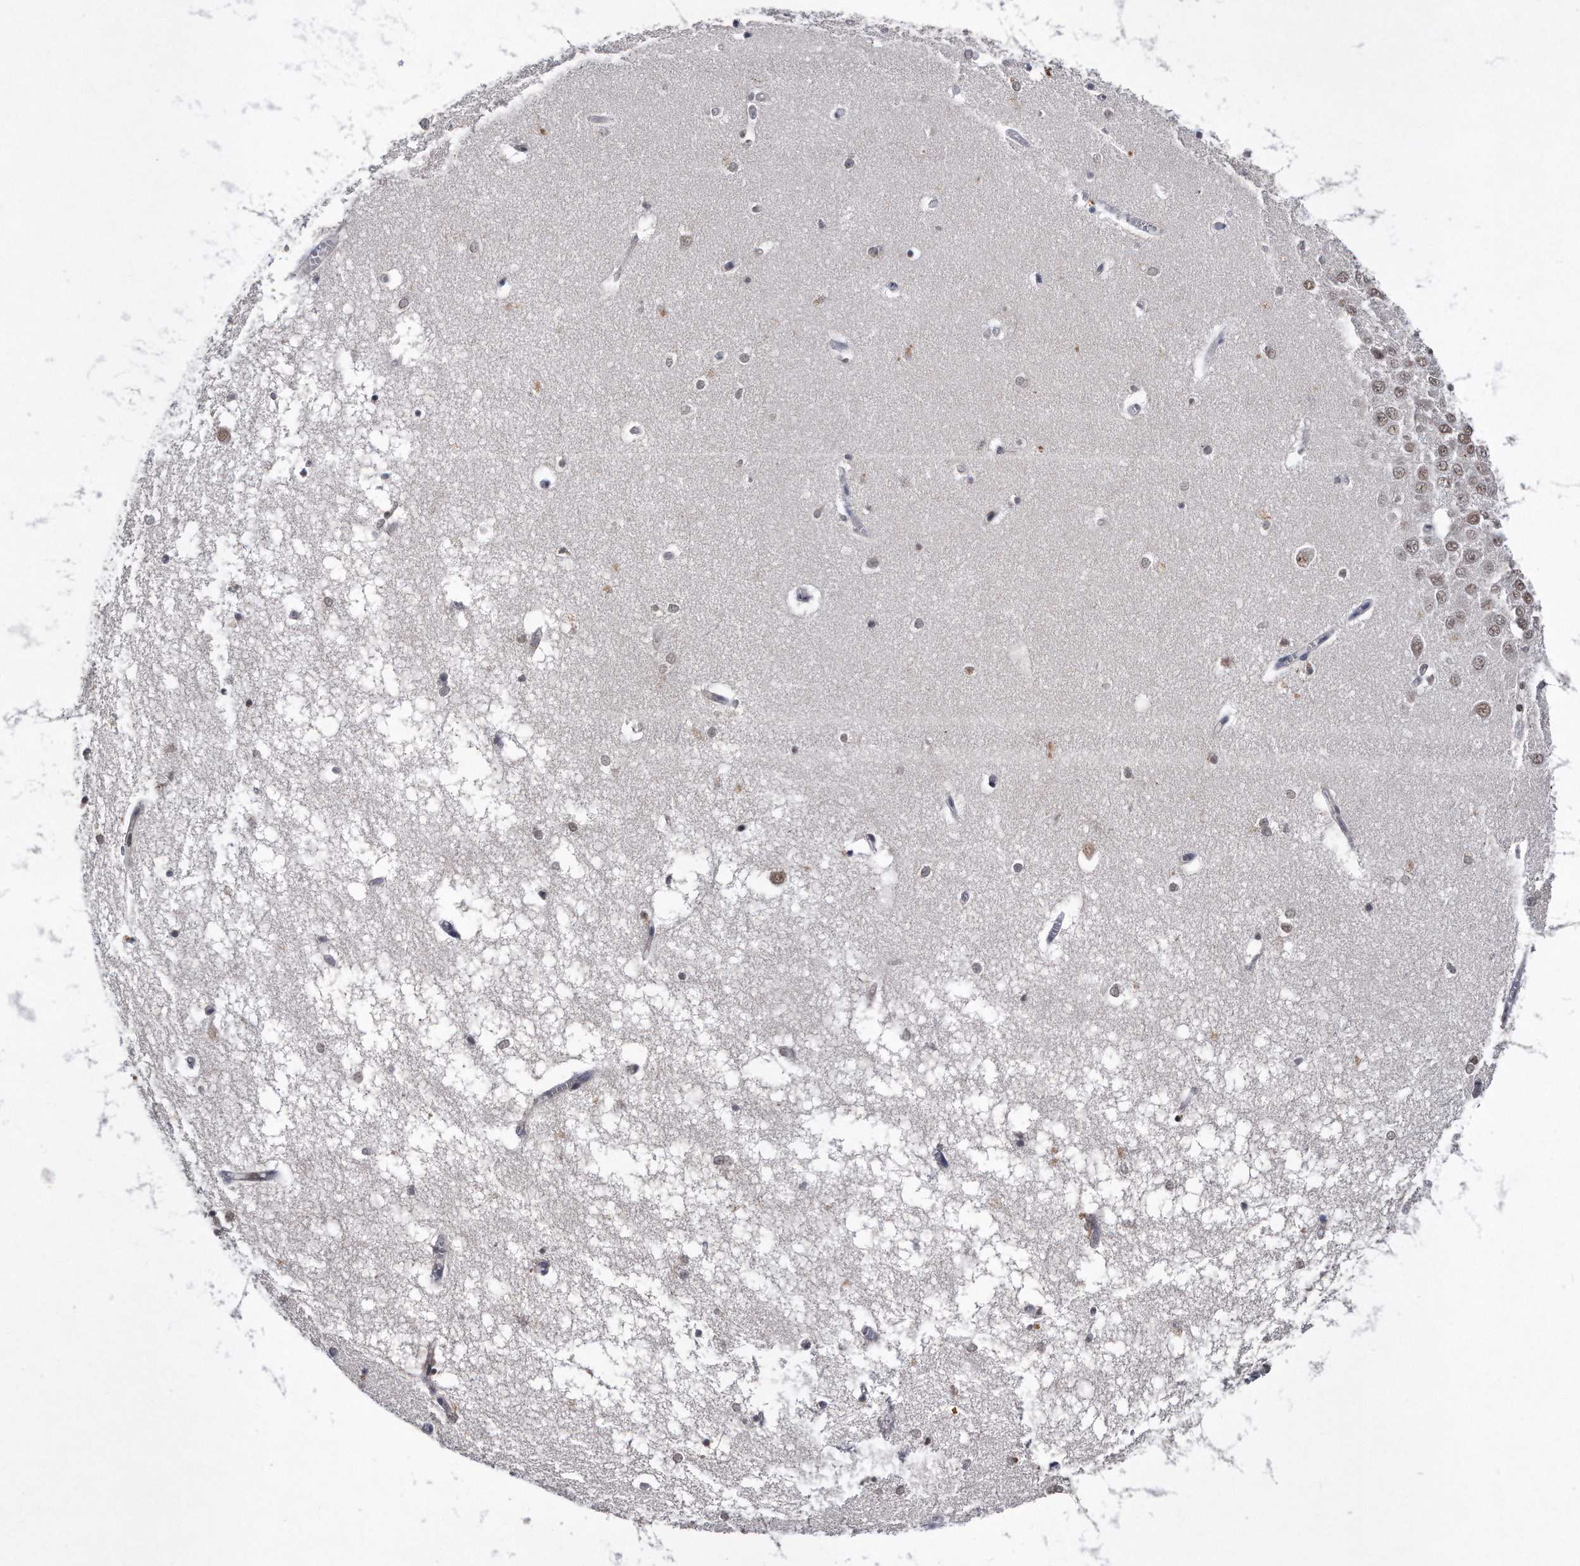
{"staining": {"intensity": "weak", "quantity": "<25%", "location": "nuclear"}, "tissue": "hippocampus", "cell_type": "Glial cells", "image_type": "normal", "snomed": [{"axis": "morphology", "description": "Normal tissue, NOS"}, {"axis": "topography", "description": "Hippocampus"}], "caption": "The micrograph reveals no significant positivity in glial cells of hippocampus.", "gene": "VIRMA", "patient": {"sex": "male", "age": 70}}